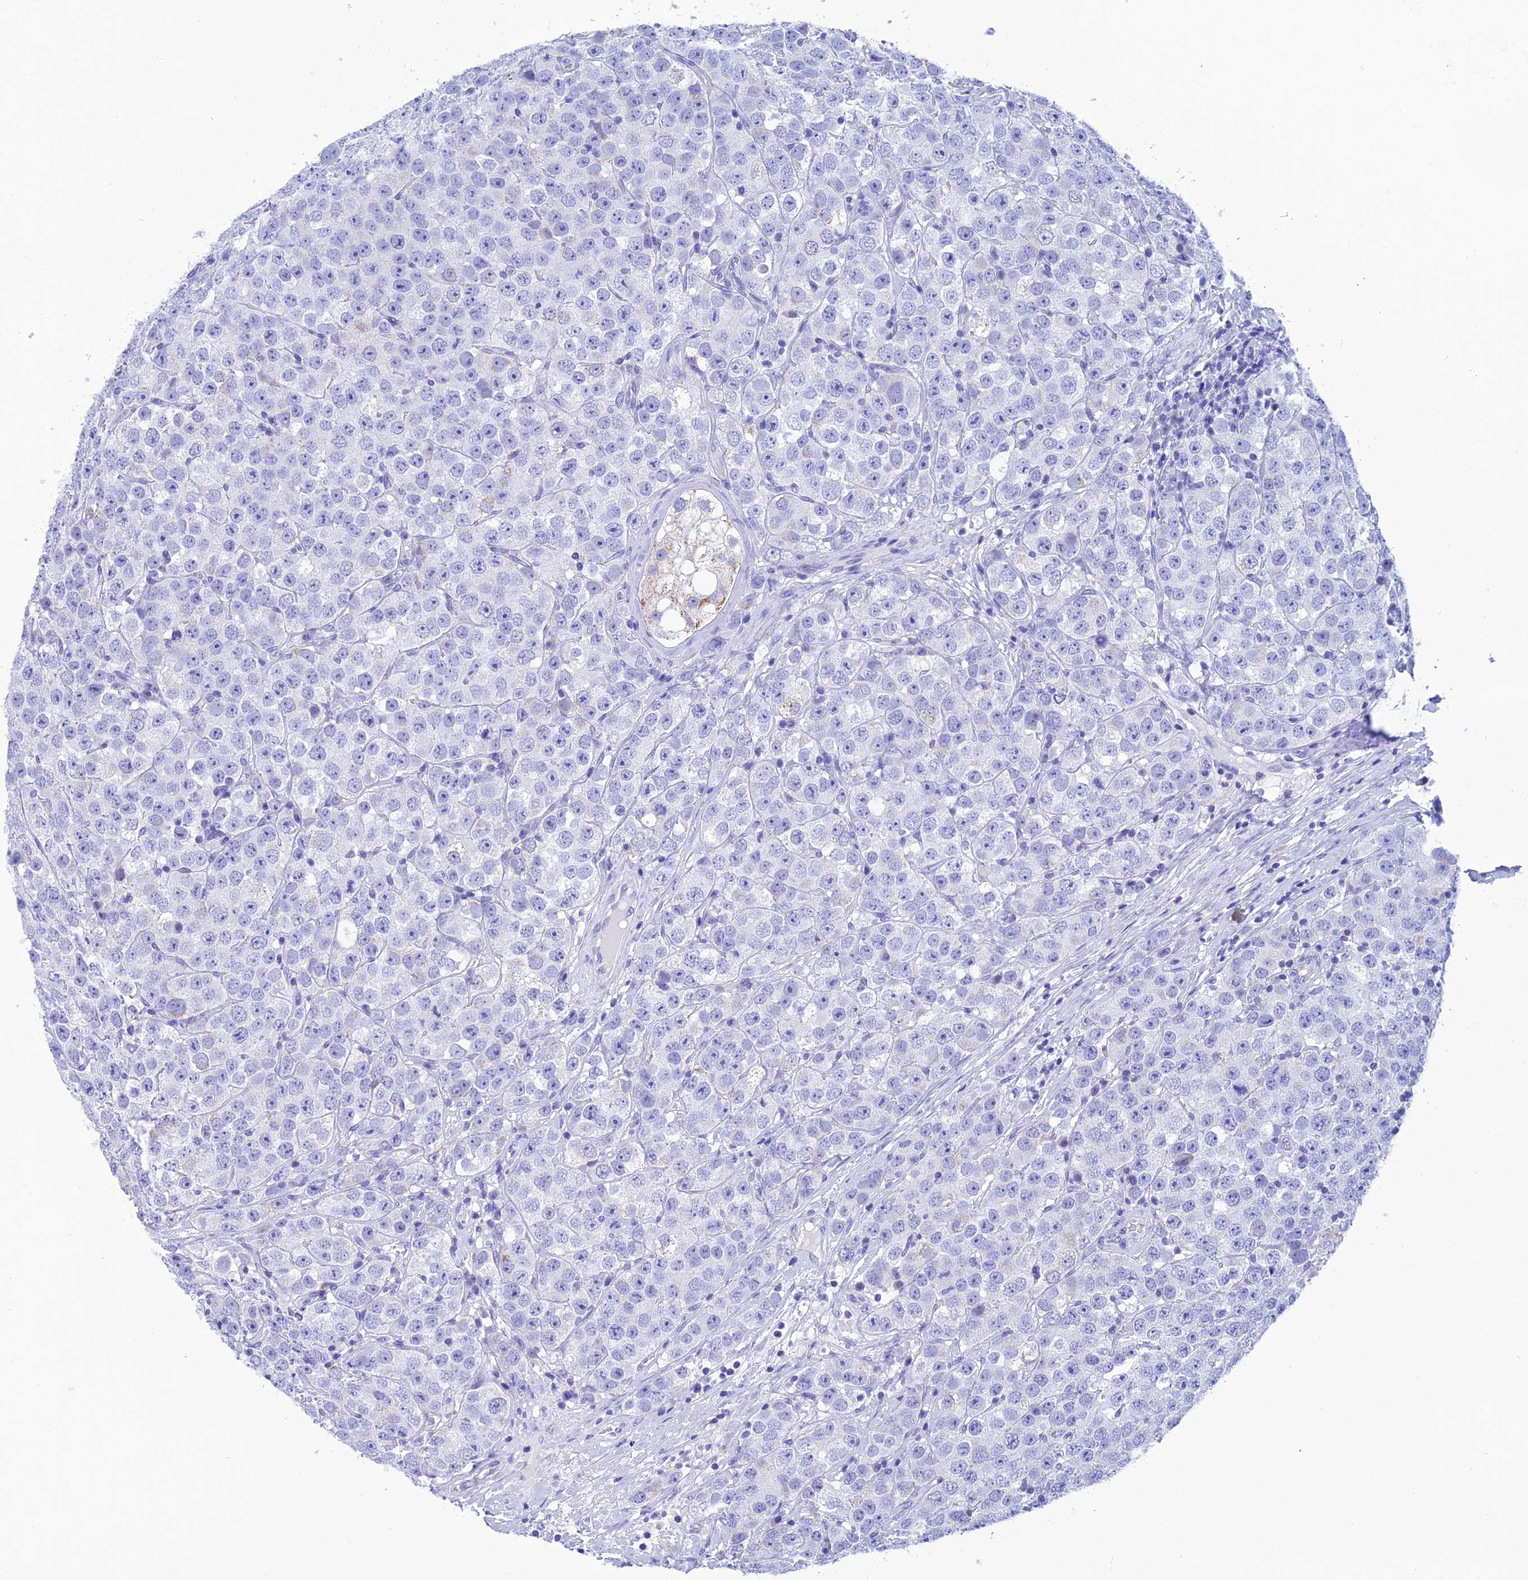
{"staining": {"intensity": "negative", "quantity": "none", "location": "none"}, "tissue": "testis cancer", "cell_type": "Tumor cells", "image_type": "cancer", "snomed": [{"axis": "morphology", "description": "Seminoma, NOS"}, {"axis": "topography", "description": "Testis"}], "caption": "DAB immunohistochemical staining of testis cancer exhibits no significant expression in tumor cells.", "gene": "NXPE4", "patient": {"sex": "male", "age": 28}}